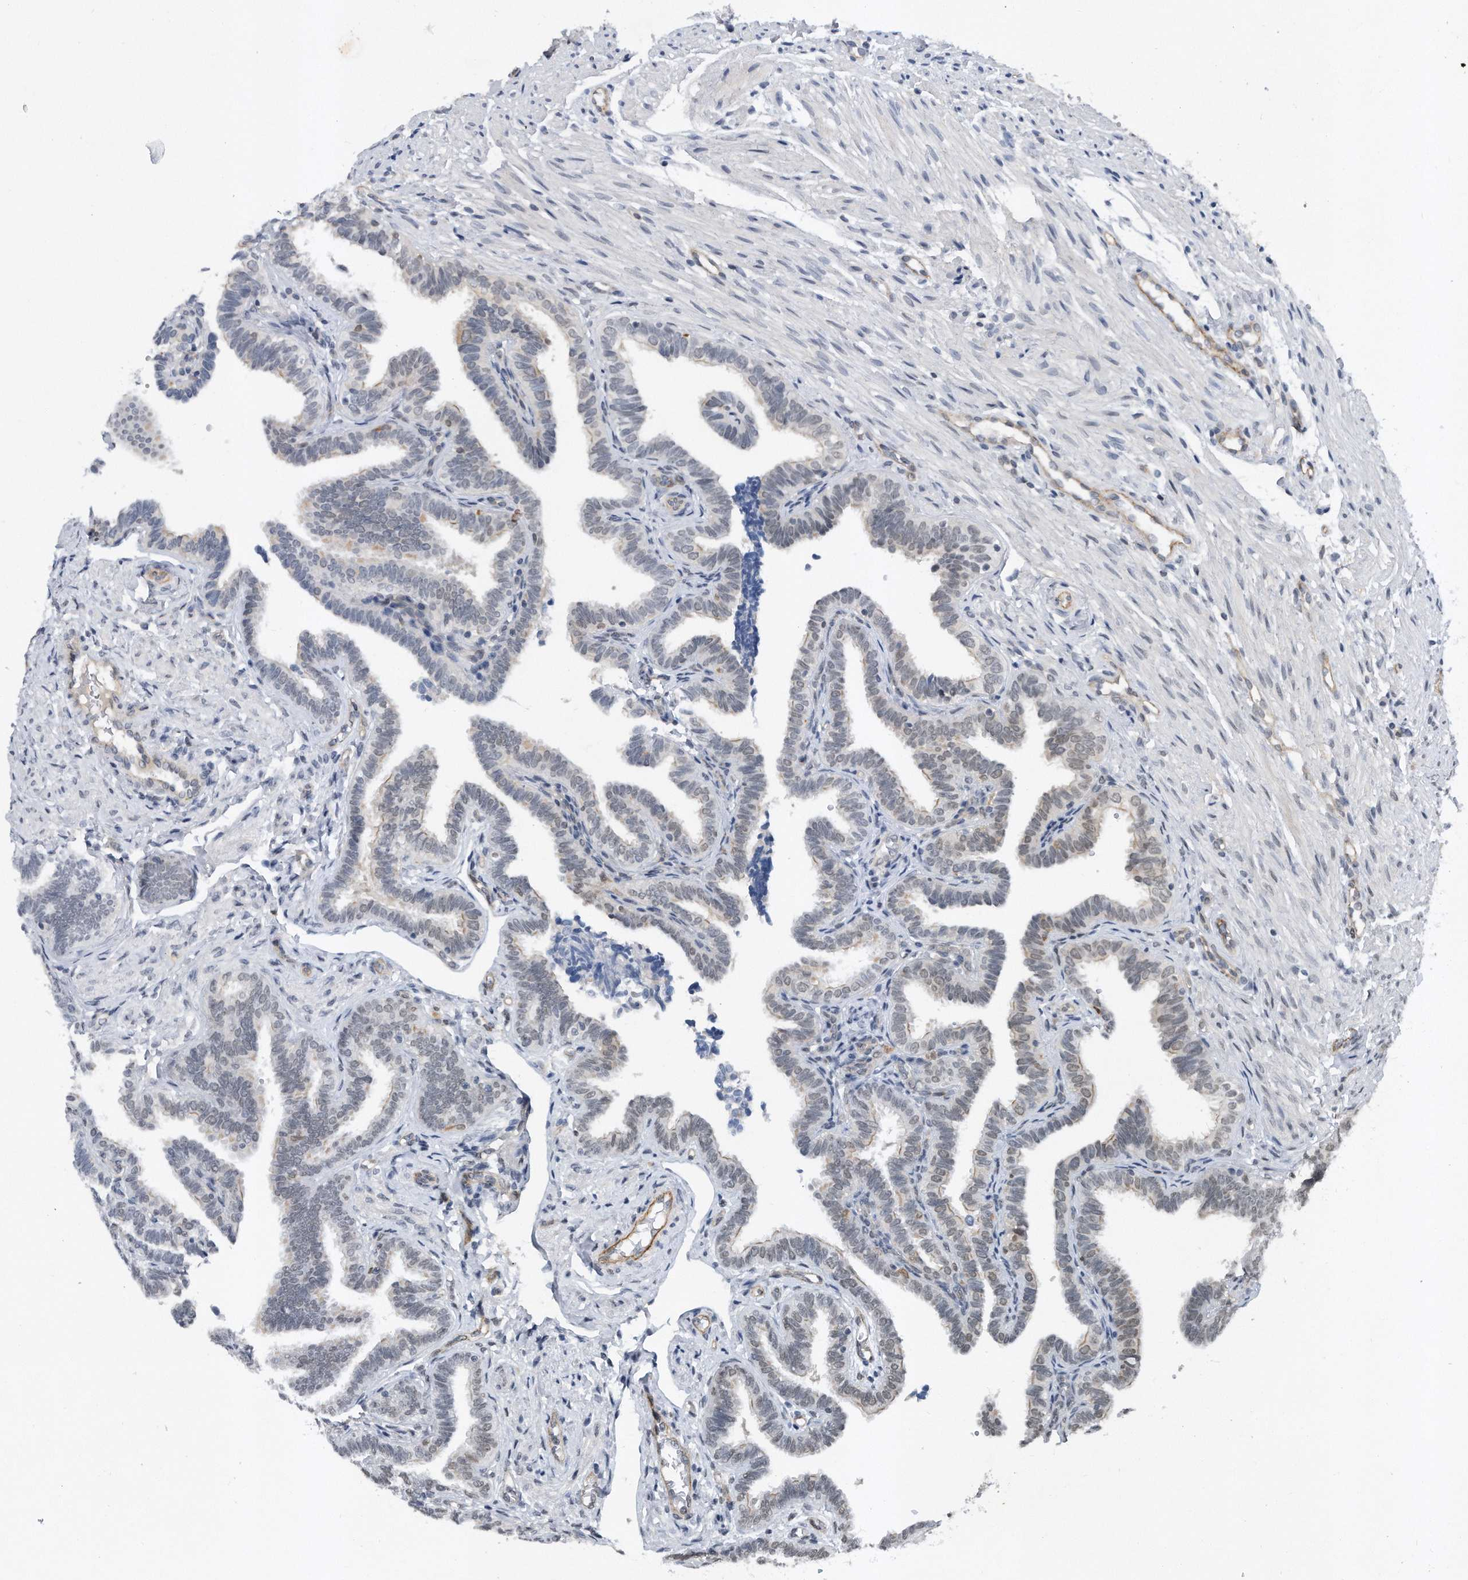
{"staining": {"intensity": "weak", "quantity": "<25%", "location": "cytoplasmic/membranous"}, "tissue": "fallopian tube", "cell_type": "Glandular cells", "image_type": "normal", "snomed": [{"axis": "morphology", "description": "Normal tissue, NOS"}, {"axis": "topography", "description": "Fallopian tube"}], "caption": "The IHC photomicrograph has no significant staining in glandular cells of fallopian tube.", "gene": "TP53INP1", "patient": {"sex": "female", "age": 39}}